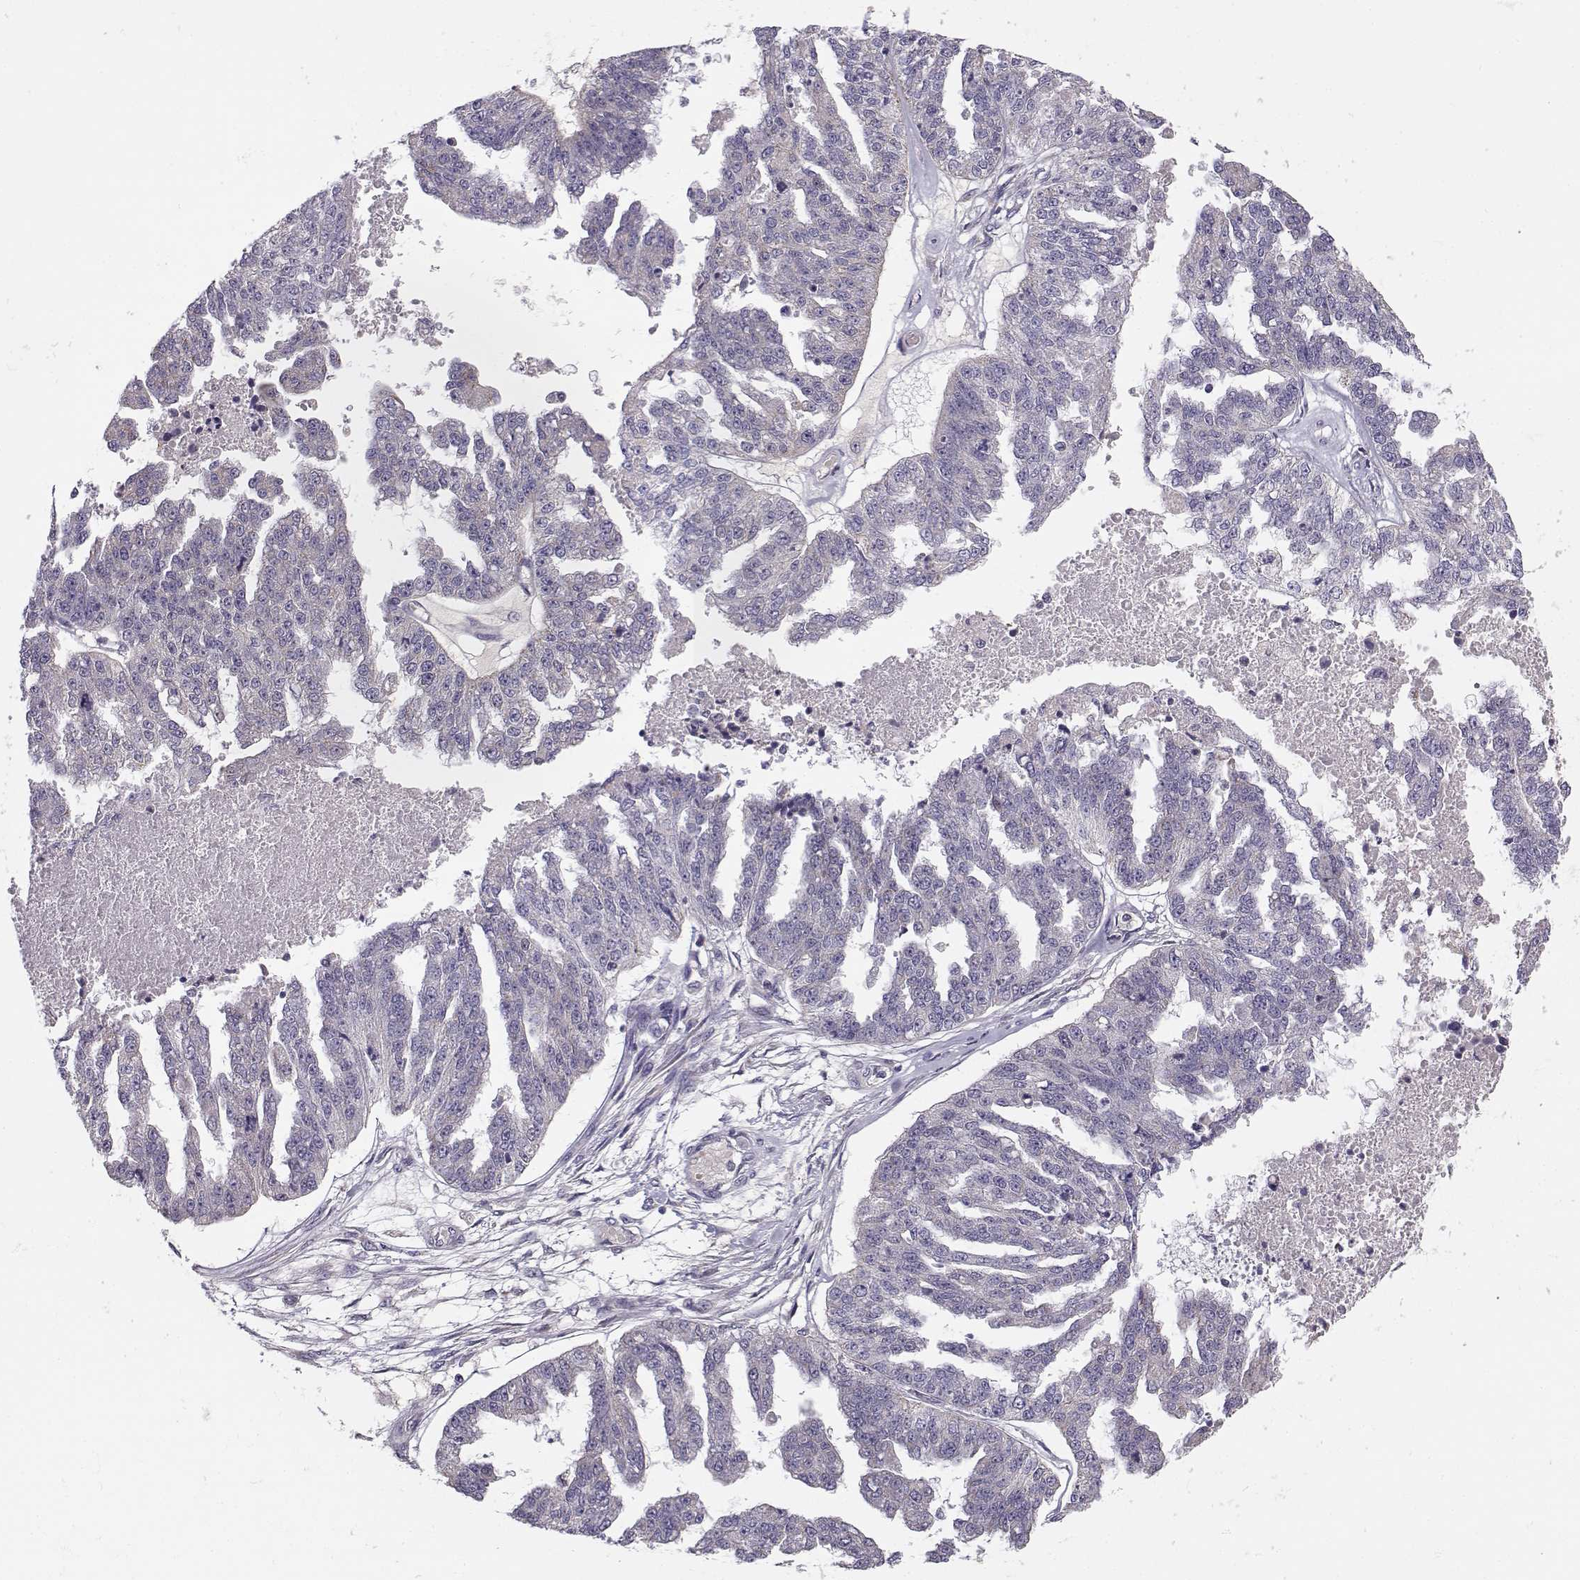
{"staining": {"intensity": "negative", "quantity": "none", "location": "none"}, "tissue": "ovarian cancer", "cell_type": "Tumor cells", "image_type": "cancer", "snomed": [{"axis": "morphology", "description": "Cystadenocarcinoma, serous, NOS"}, {"axis": "topography", "description": "Ovary"}], "caption": "Protein analysis of ovarian cancer reveals no significant expression in tumor cells.", "gene": "SLC4A5", "patient": {"sex": "female", "age": 58}}